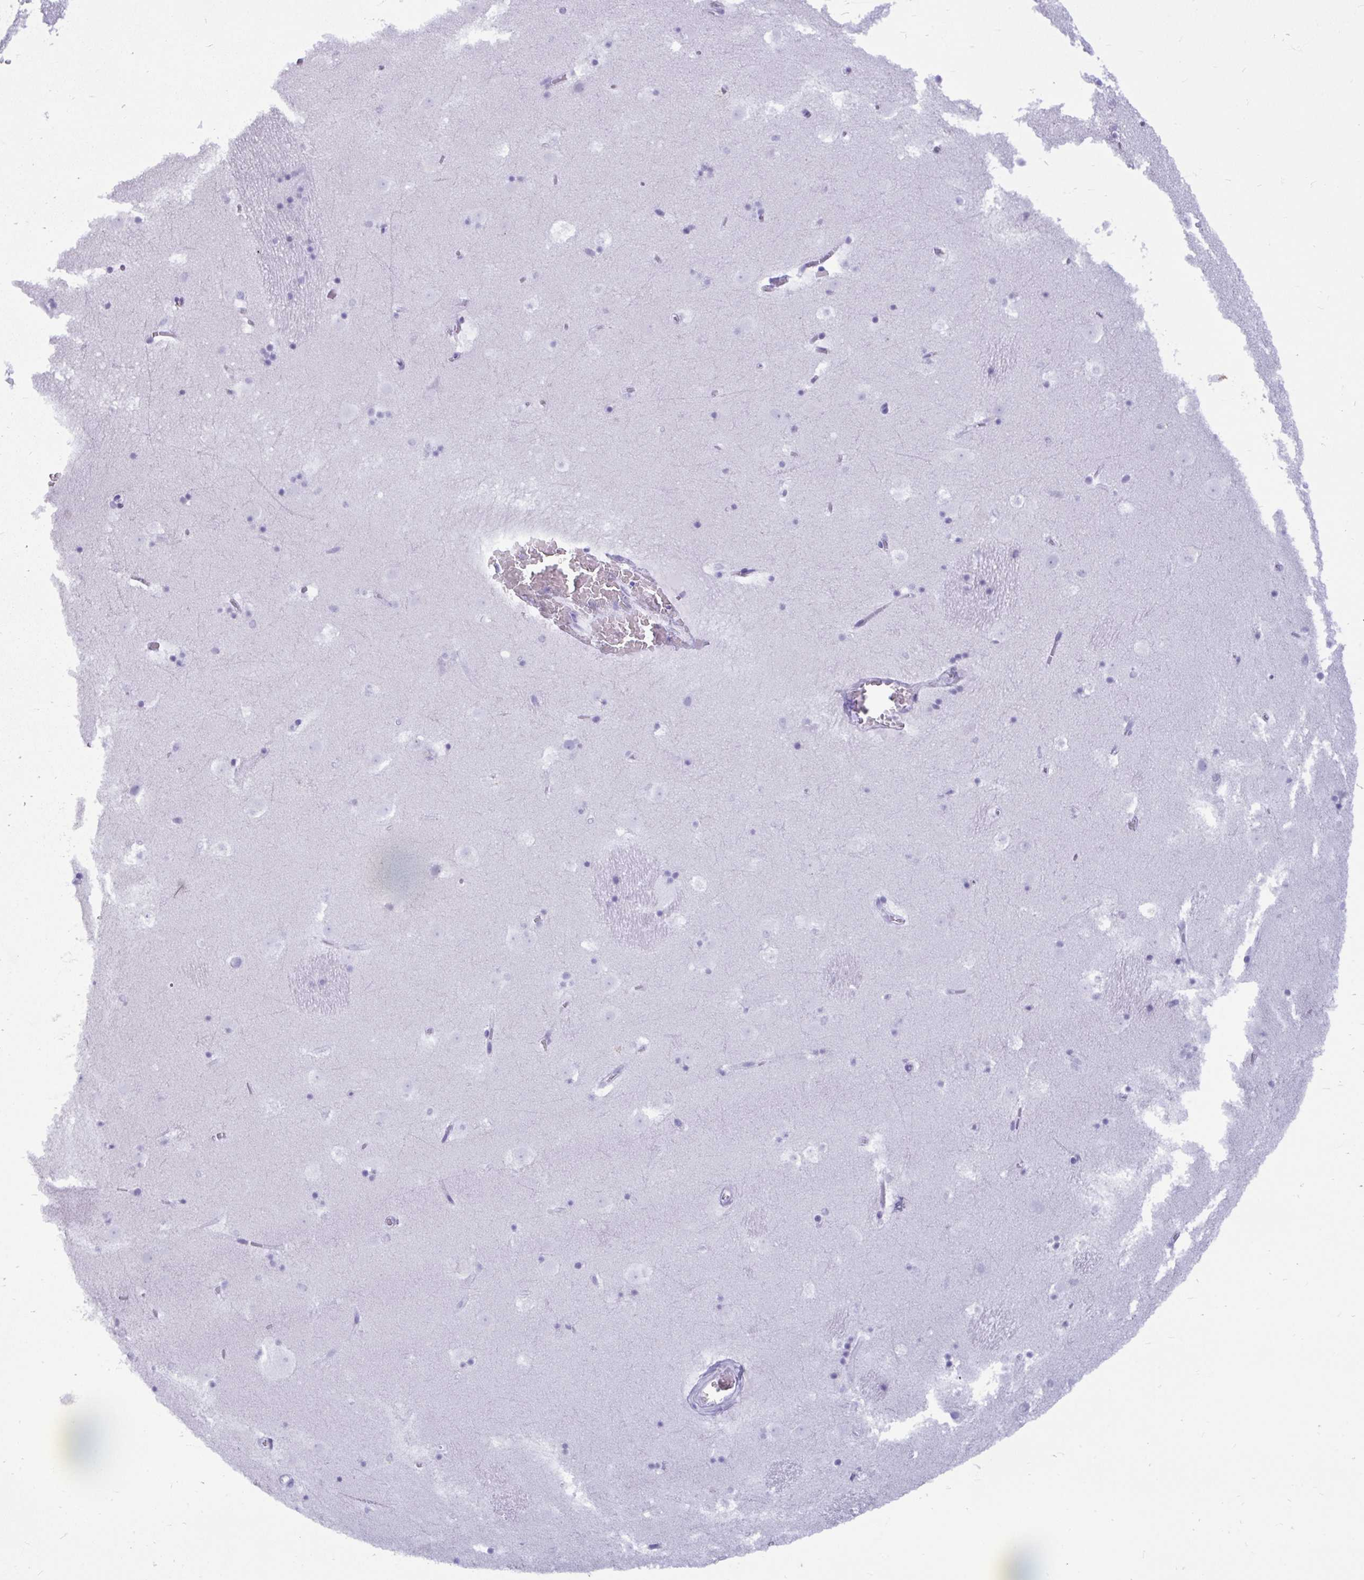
{"staining": {"intensity": "negative", "quantity": "none", "location": "none"}, "tissue": "caudate", "cell_type": "Glial cells", "image_type": "normal", "snomed": [{"axis": "morphology", "description": "Normal tissue, NOS"}, {"axis": "topography", "description": "Lateral ventricle wall"}], "caption": "The IHC photomicrograph has no significant expression in glial cells of caudate. (Brightfield microscopy of DAB immunohistochemistry at high magnification).", "gene": "ANKRD60", "patient": {"sex": "male", "age": 37}}